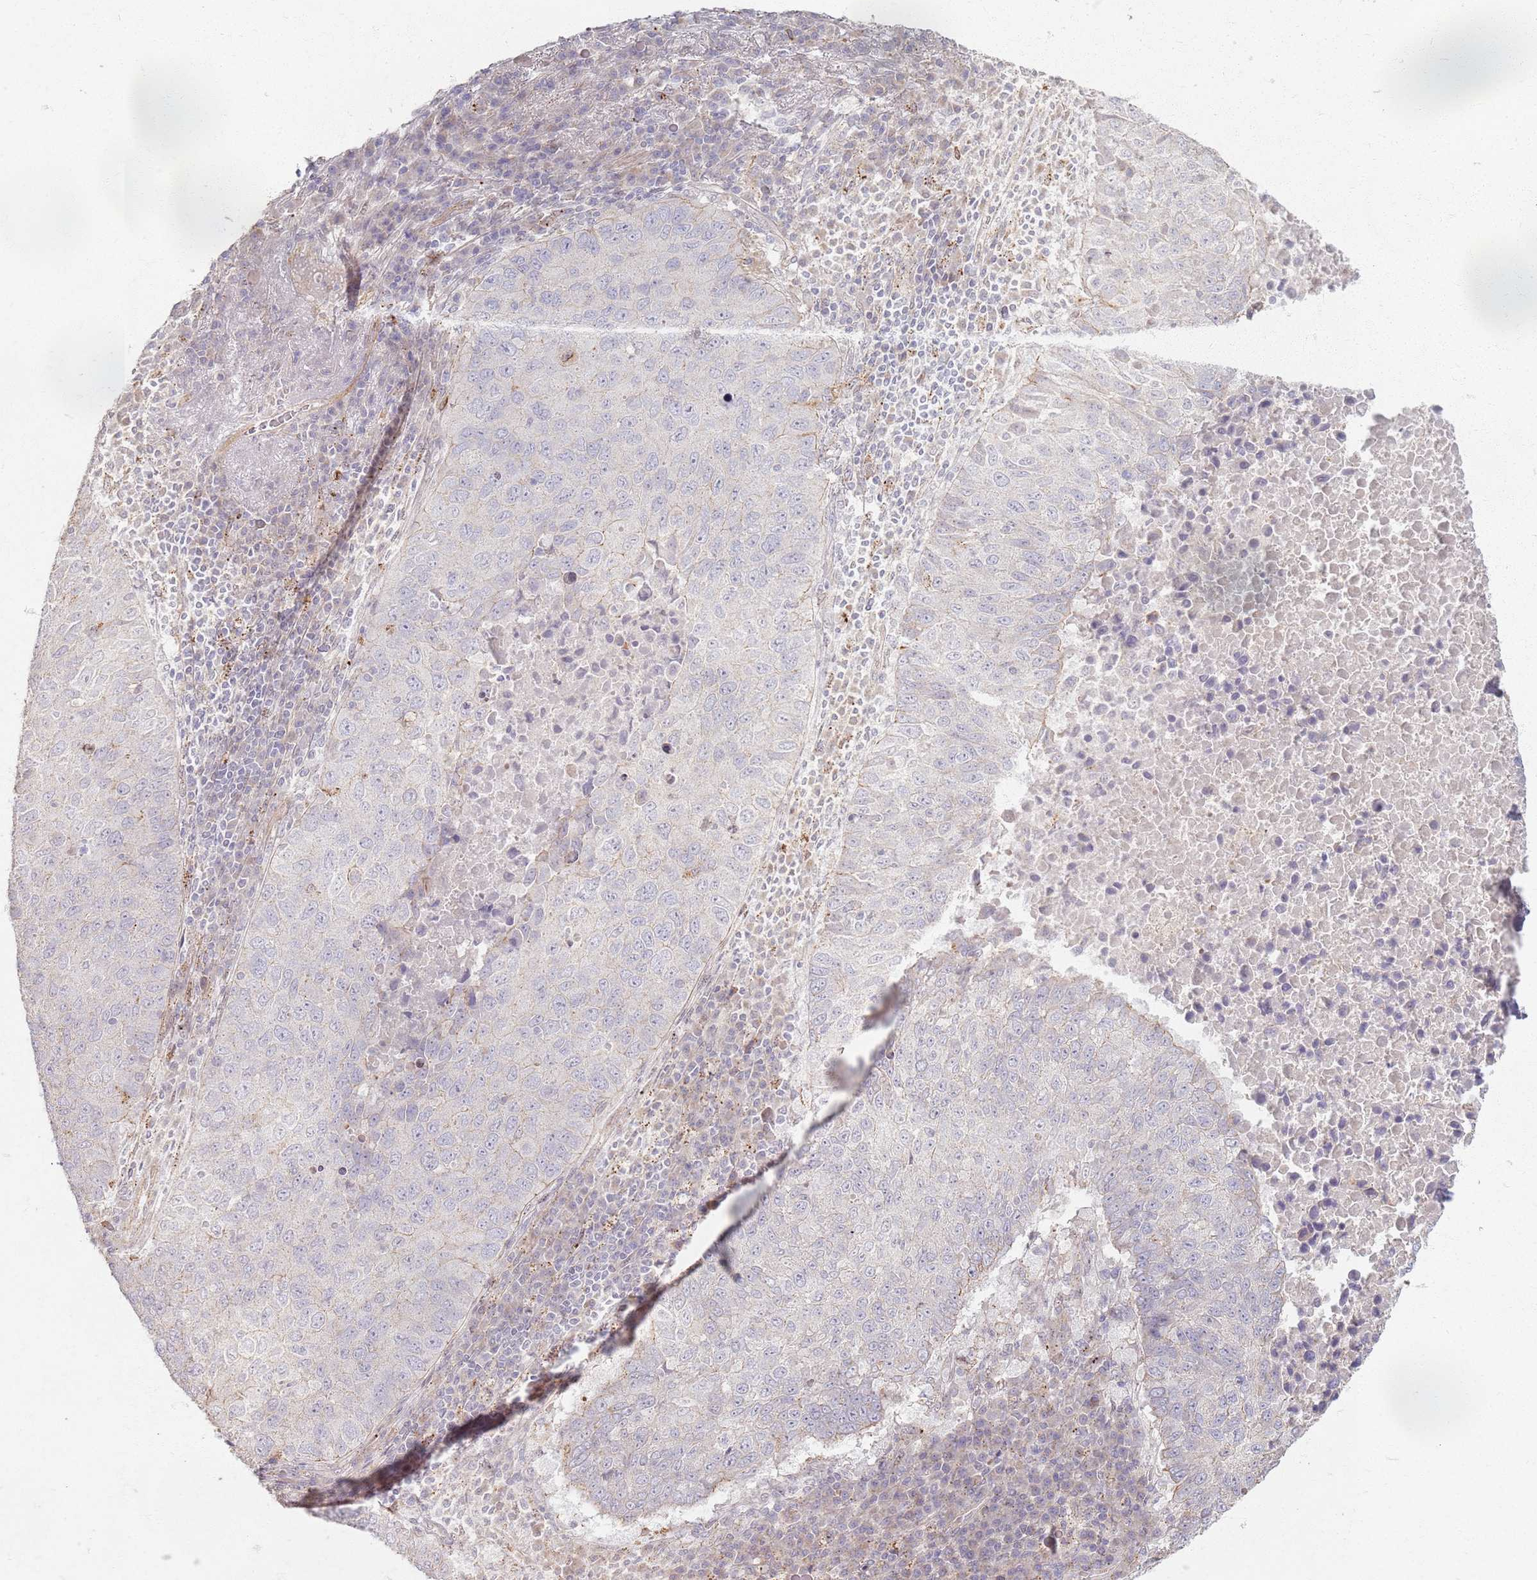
{"staining": {"intensity": "negative", "quantity": "none", "location": "none"}, "tissue": "lung cancer", "cell_type": "Tumor cells", "image_type": "cancer", "snomed": [{"axis": "morphology", "description": "Squamous cell carcinoma, NOS"}, {"axis": "topography", "description": "Lung"}], "caption": "Immunohistochemistry histopathology image of human squamous cell carcinoma (lung) stained for a protein (brown), which reveals no staining in tumor cells.", "gene": "KCNA5", "patient": {"sex": "male", "age": 73}}